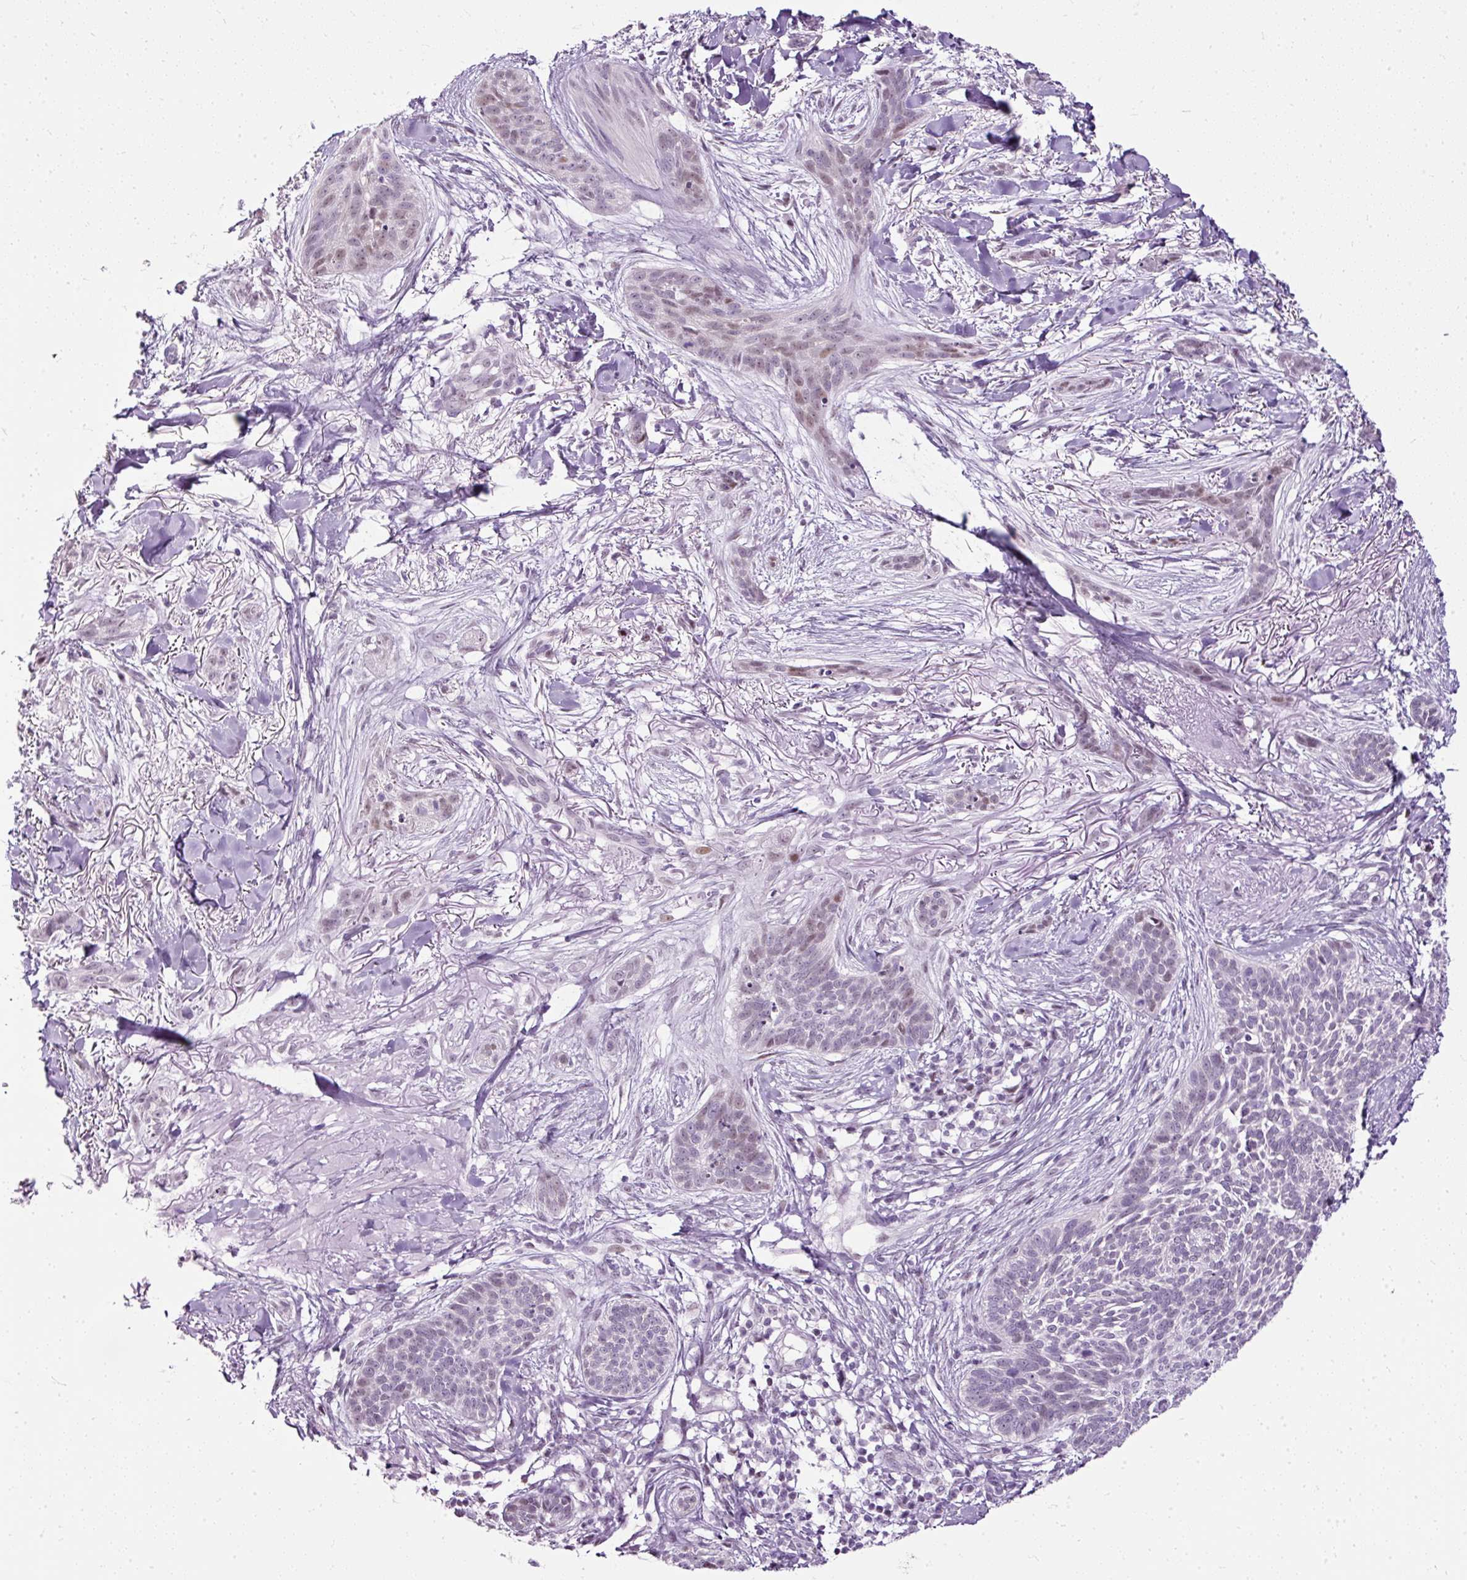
{"staining": {"intensity": "moderate", "quantity": "<25%", "location": "nuclear"}, "tissue": "skin cancer", "cell_type": "Tumor cells", "image_type": "cancer", "snomed": [{"axis": "morphology", "description": "Basal cell carcinoma"}, {"axis": "topography", "description": "Skin"}], "caption": "Protein staining of skin cancer tissue displays moderate nuclear expression in about <25% of tumor cells. The staining was performed using DAB, with brown indicating positive protein expression. Nuclei are stained blue with hematoxylin.", "gene": "PDE6B", "patient": {"sex": "male", "age": 52}}